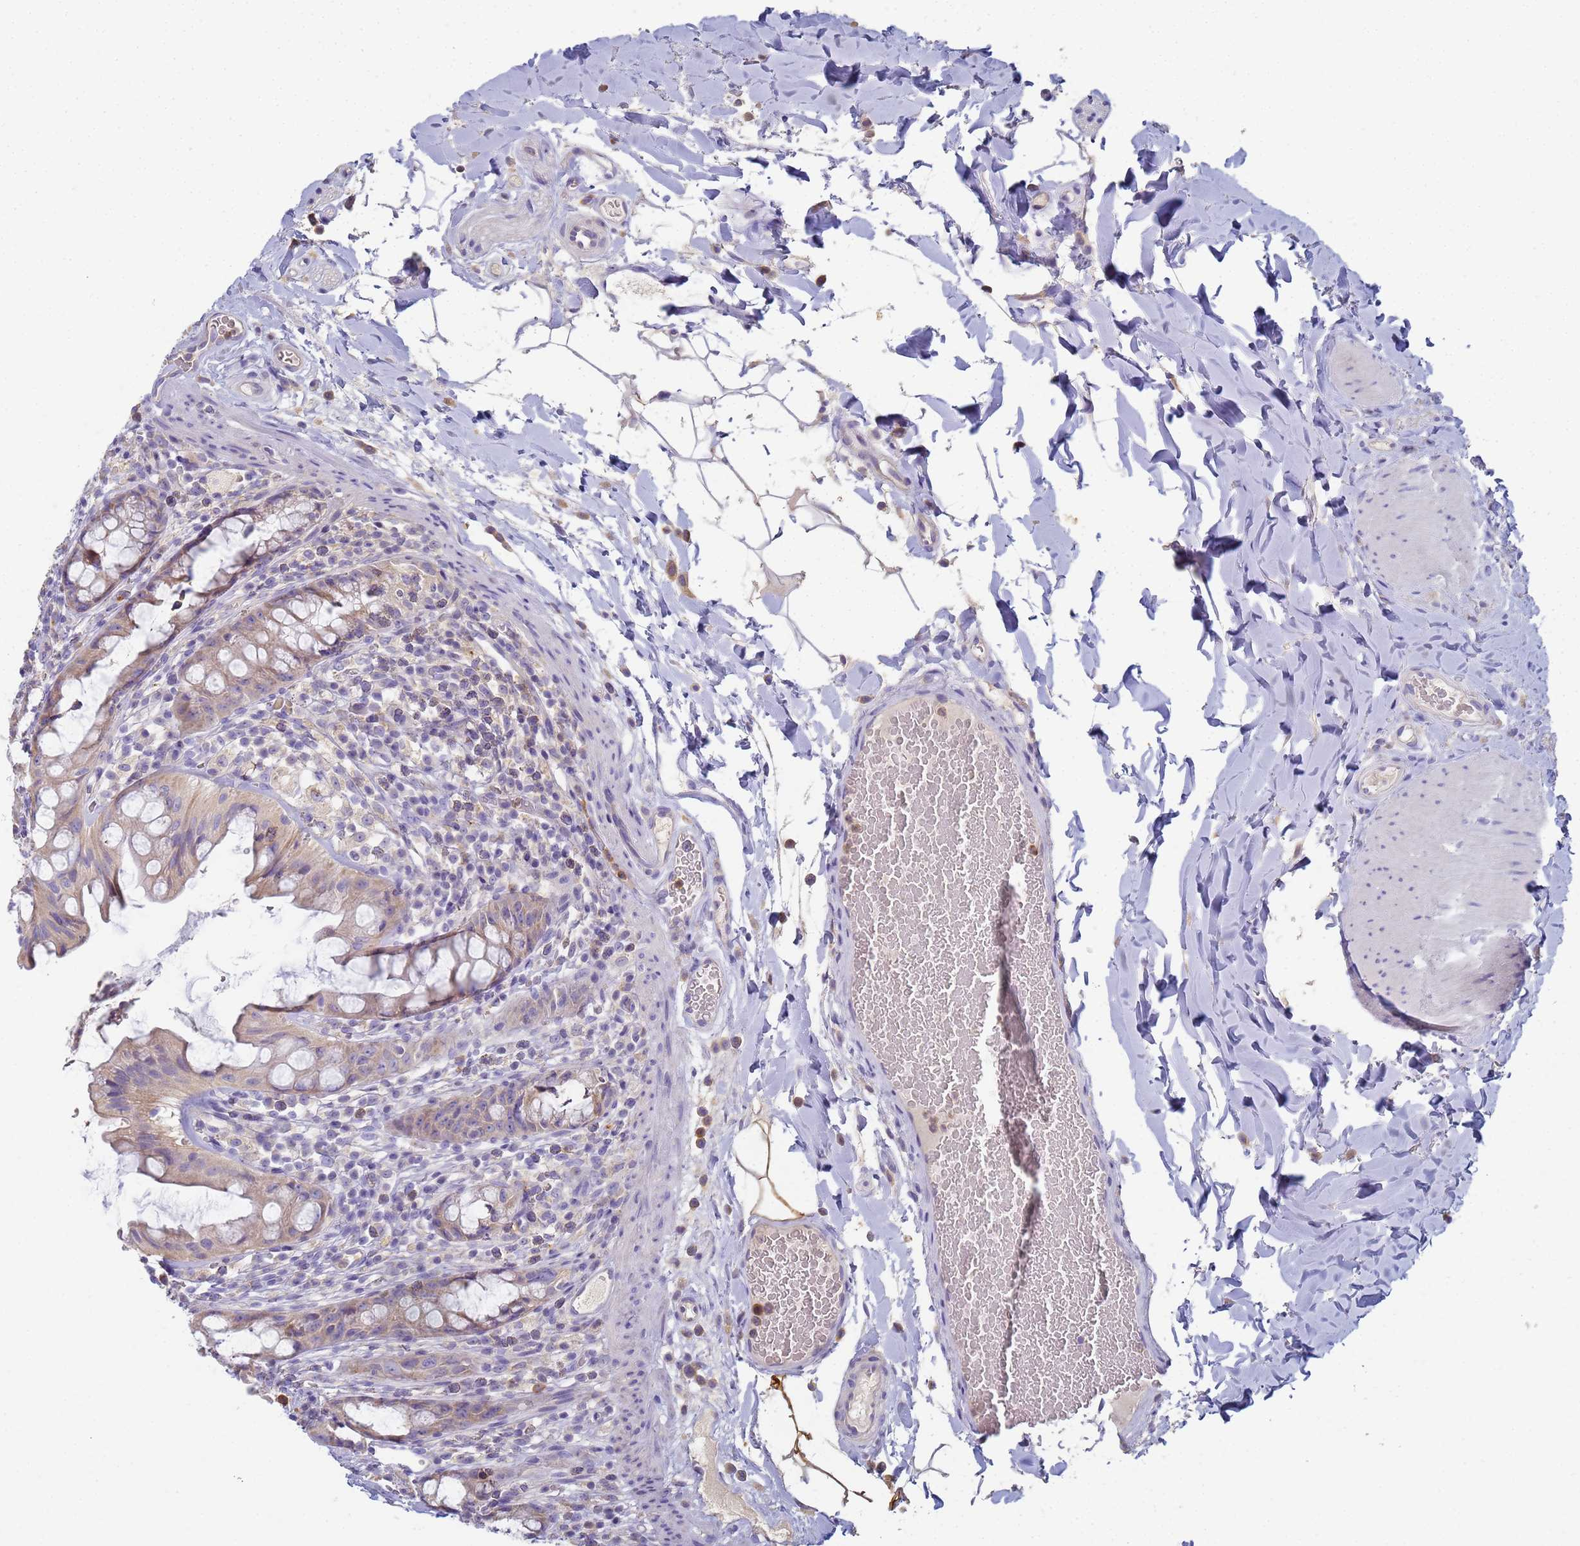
{"staining": {"intensity": "weak", "quantity": "25%-75%", "location": "cytoplasmic/membranous"}, "tissue": "rectum", "cell_type": "Glandular cells", "image_type": "normal", "snomed": [{"axis": "morphology", "description": "Normal tissue, NOS"}, {"axis": "topography", "description": "Rectum"}], "caption": "The image displays immunohistochemical staining of unremarkable rectum. There is weak cytoplasmic/membranous positivity is present in approximately 25%-75% of glandular cells.", "gene": "CR1", "patient": {"sex": "female", "age": 57}}